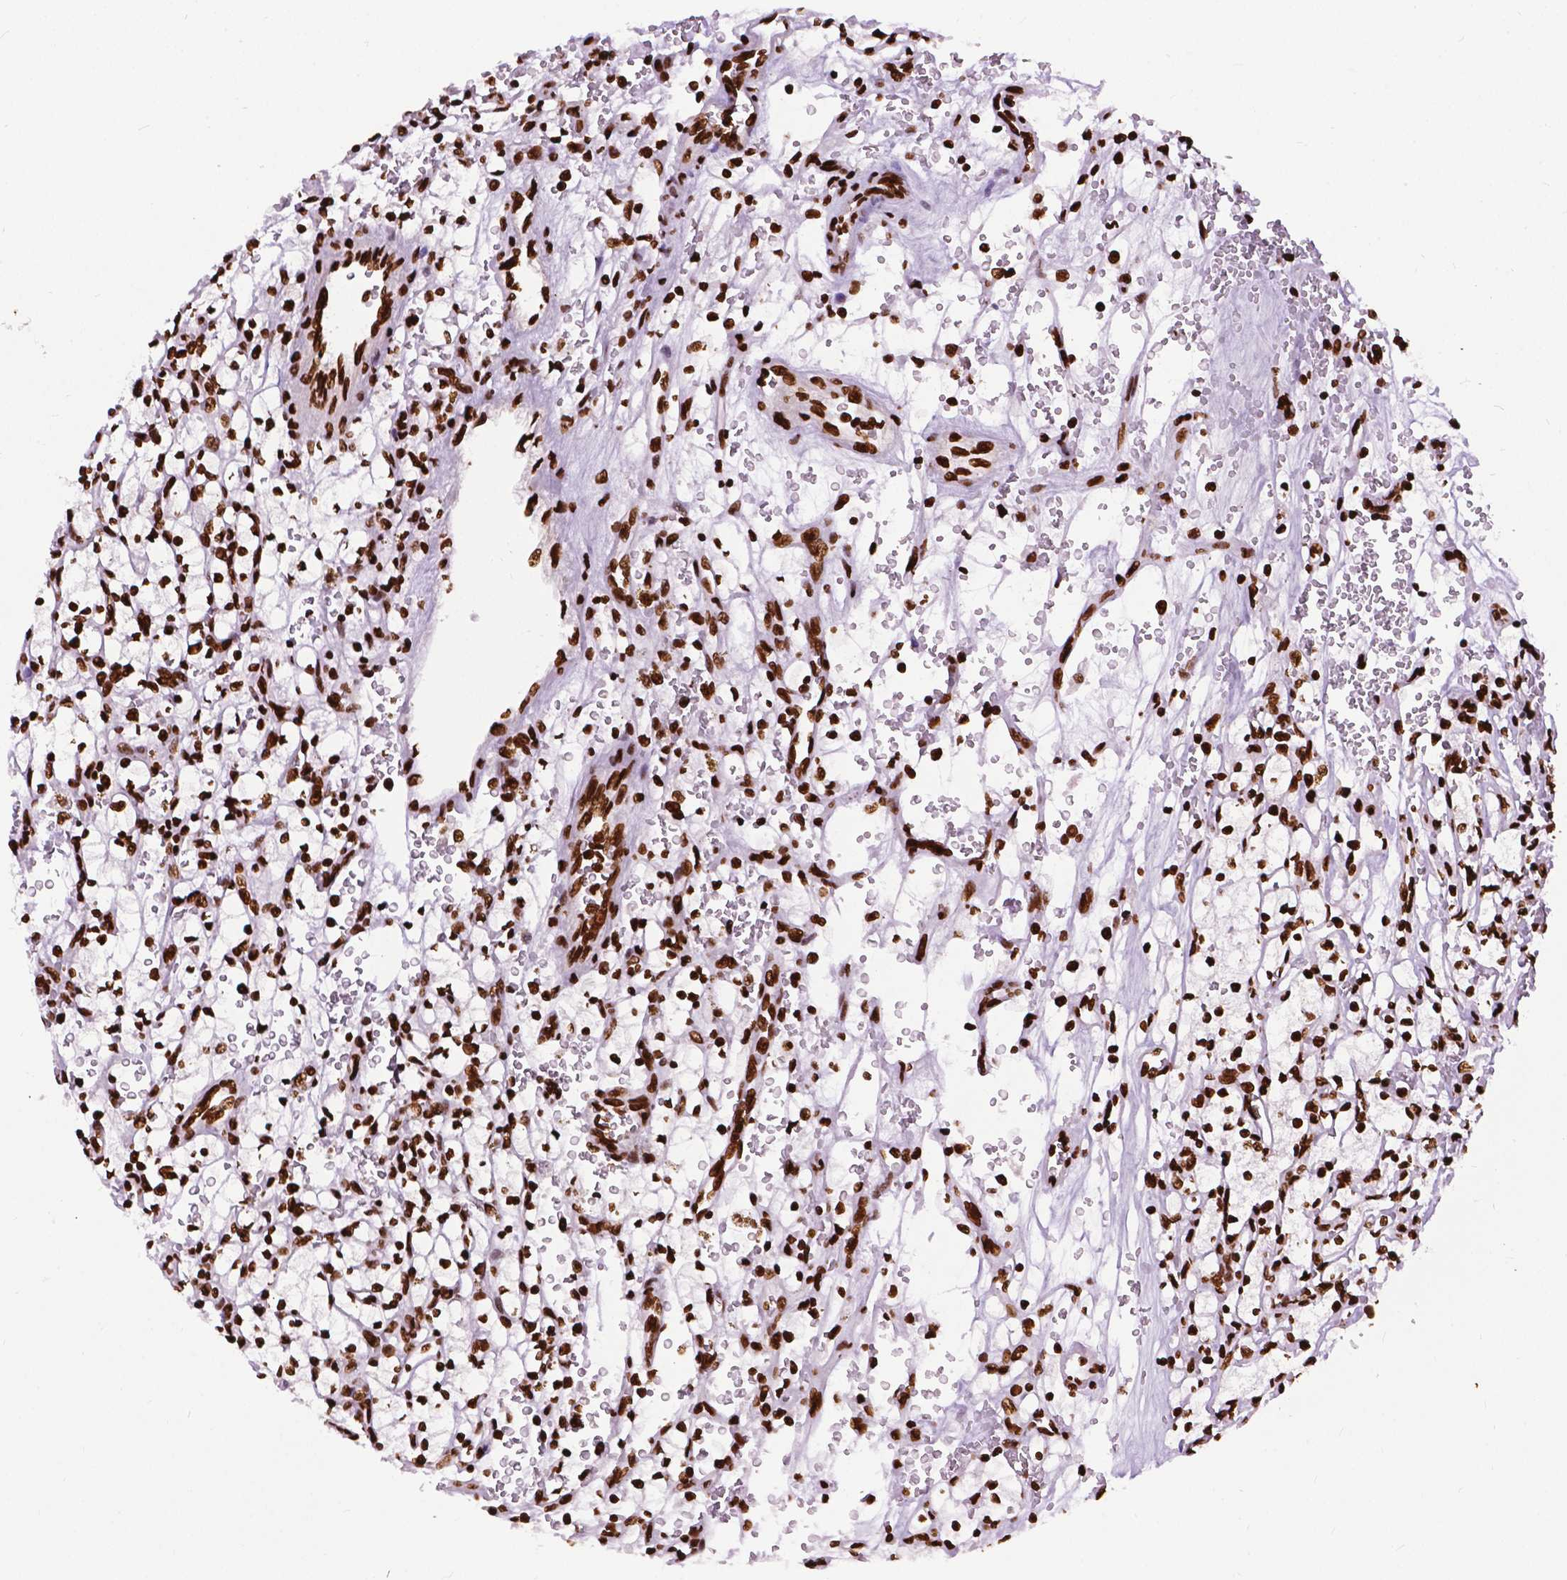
{"staining": {"intensity": "strong", "quantity": ">75%", "location": "nuclear"}, "tissue": "renal cancer", "cell_type": "Tumor cells", "image_type": "cancer", "snomed": [{"axis": "morphology", "description": "Adenocarcinoma, NOS"}, {"axis": "topography", "description": "Kidney"}], "caption": "Immunohistochemical staining of renal cancer shows strong nuclear protein positivity in about >75% of tumor cells.", "gene": "SMIM5", "patient": {"sex": "female", "age": 64}}